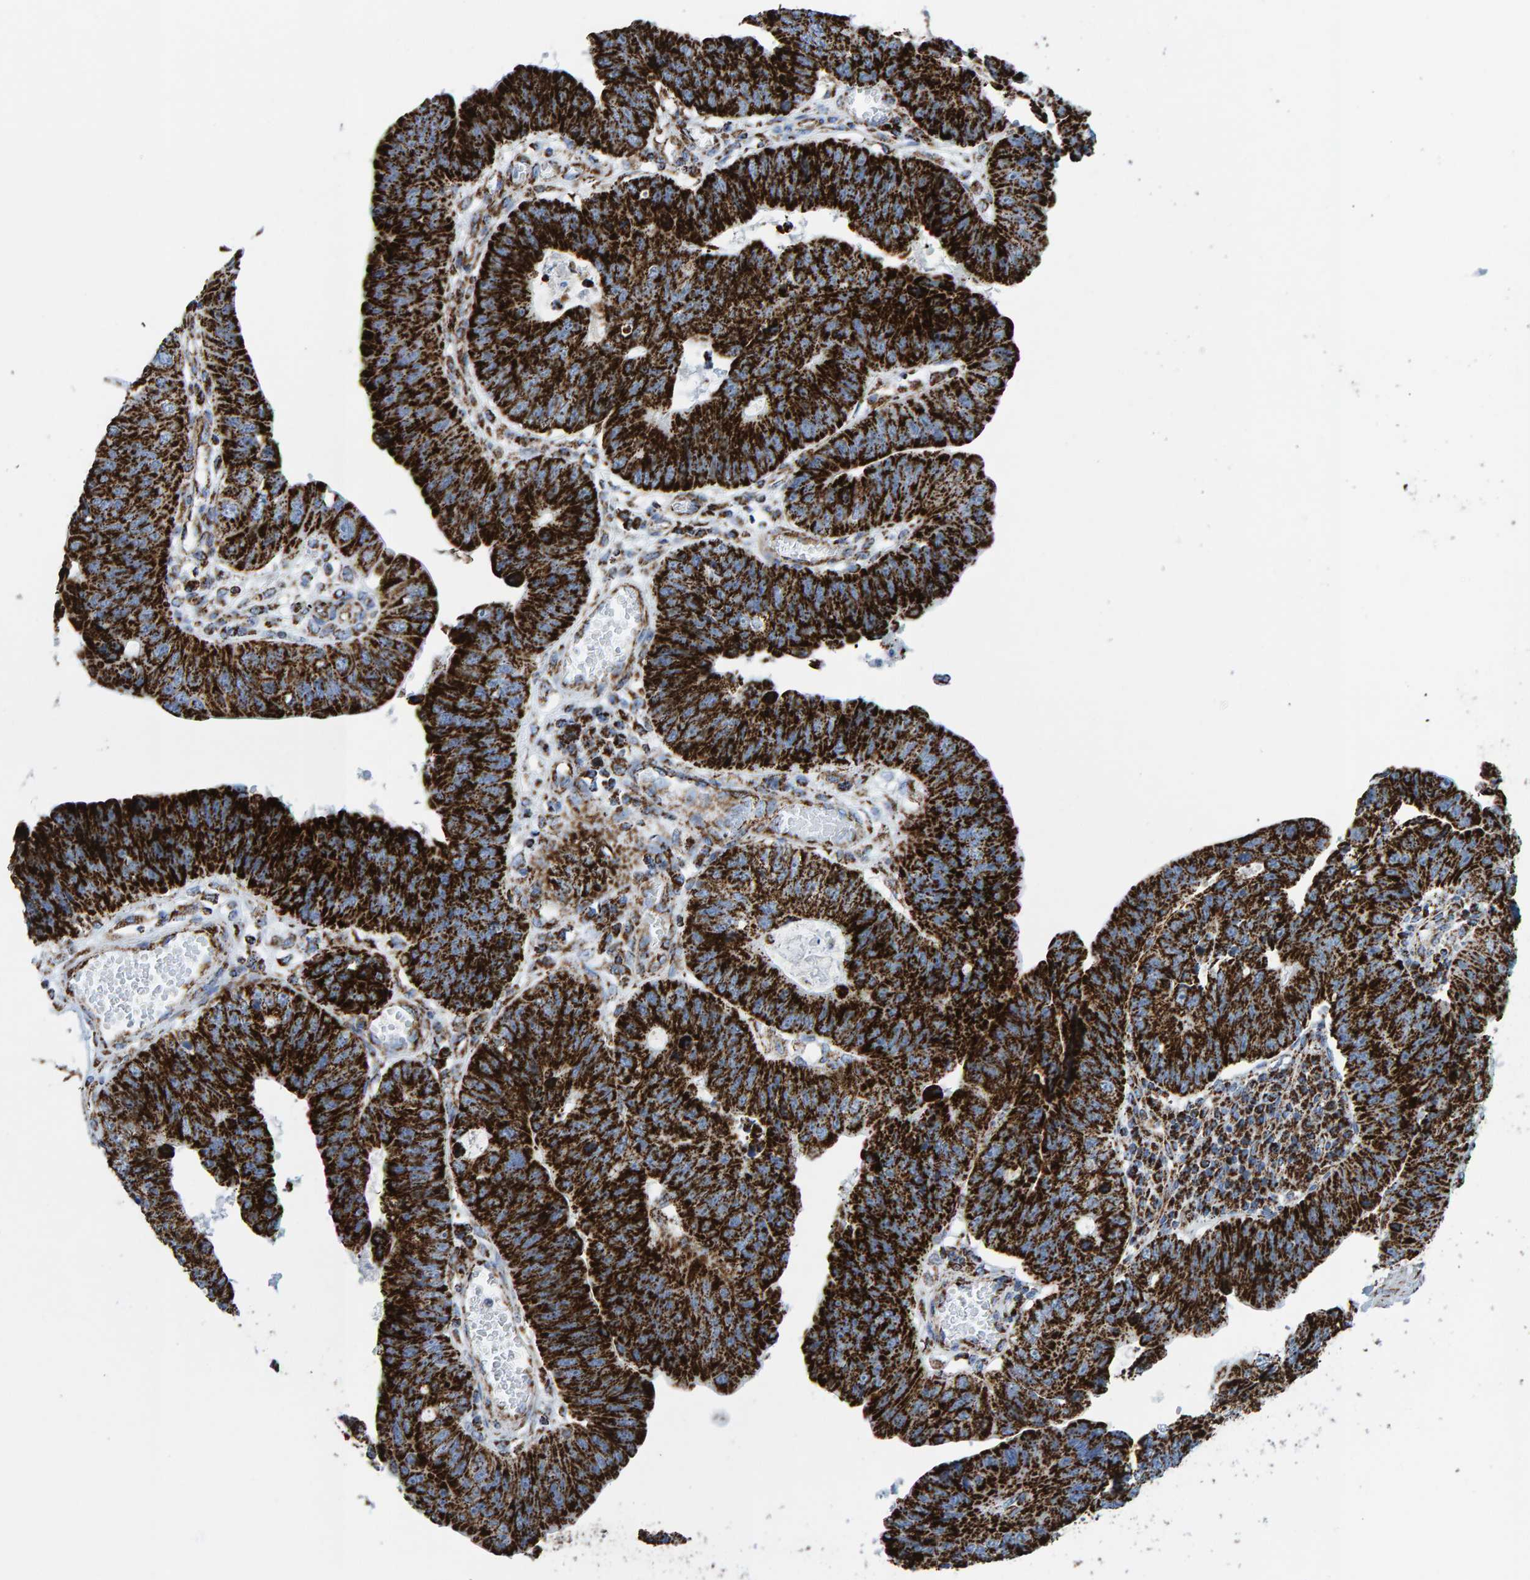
{"staining": {"intensity": "strong", "quantity": ">75%", "location": "cytoplasmic/membranous"}, "tissue": "stomach cancer", "cell_type": "Tumor cells", "image_type": "cancer", "snomed": [{"axis": "morphology", "description": "Adenocarcinoma, NOS"}, {"axis": "topography", "description": "Stomach"}], "caption": "Protein expression by IHC exhibits strong cytoplasmic/membranous expression in approximately >75% of tumor cells in stomach adenocarcinoma.", "gene": "ENSG00000262660", "patient": {"sex": "male", "age": 59}}